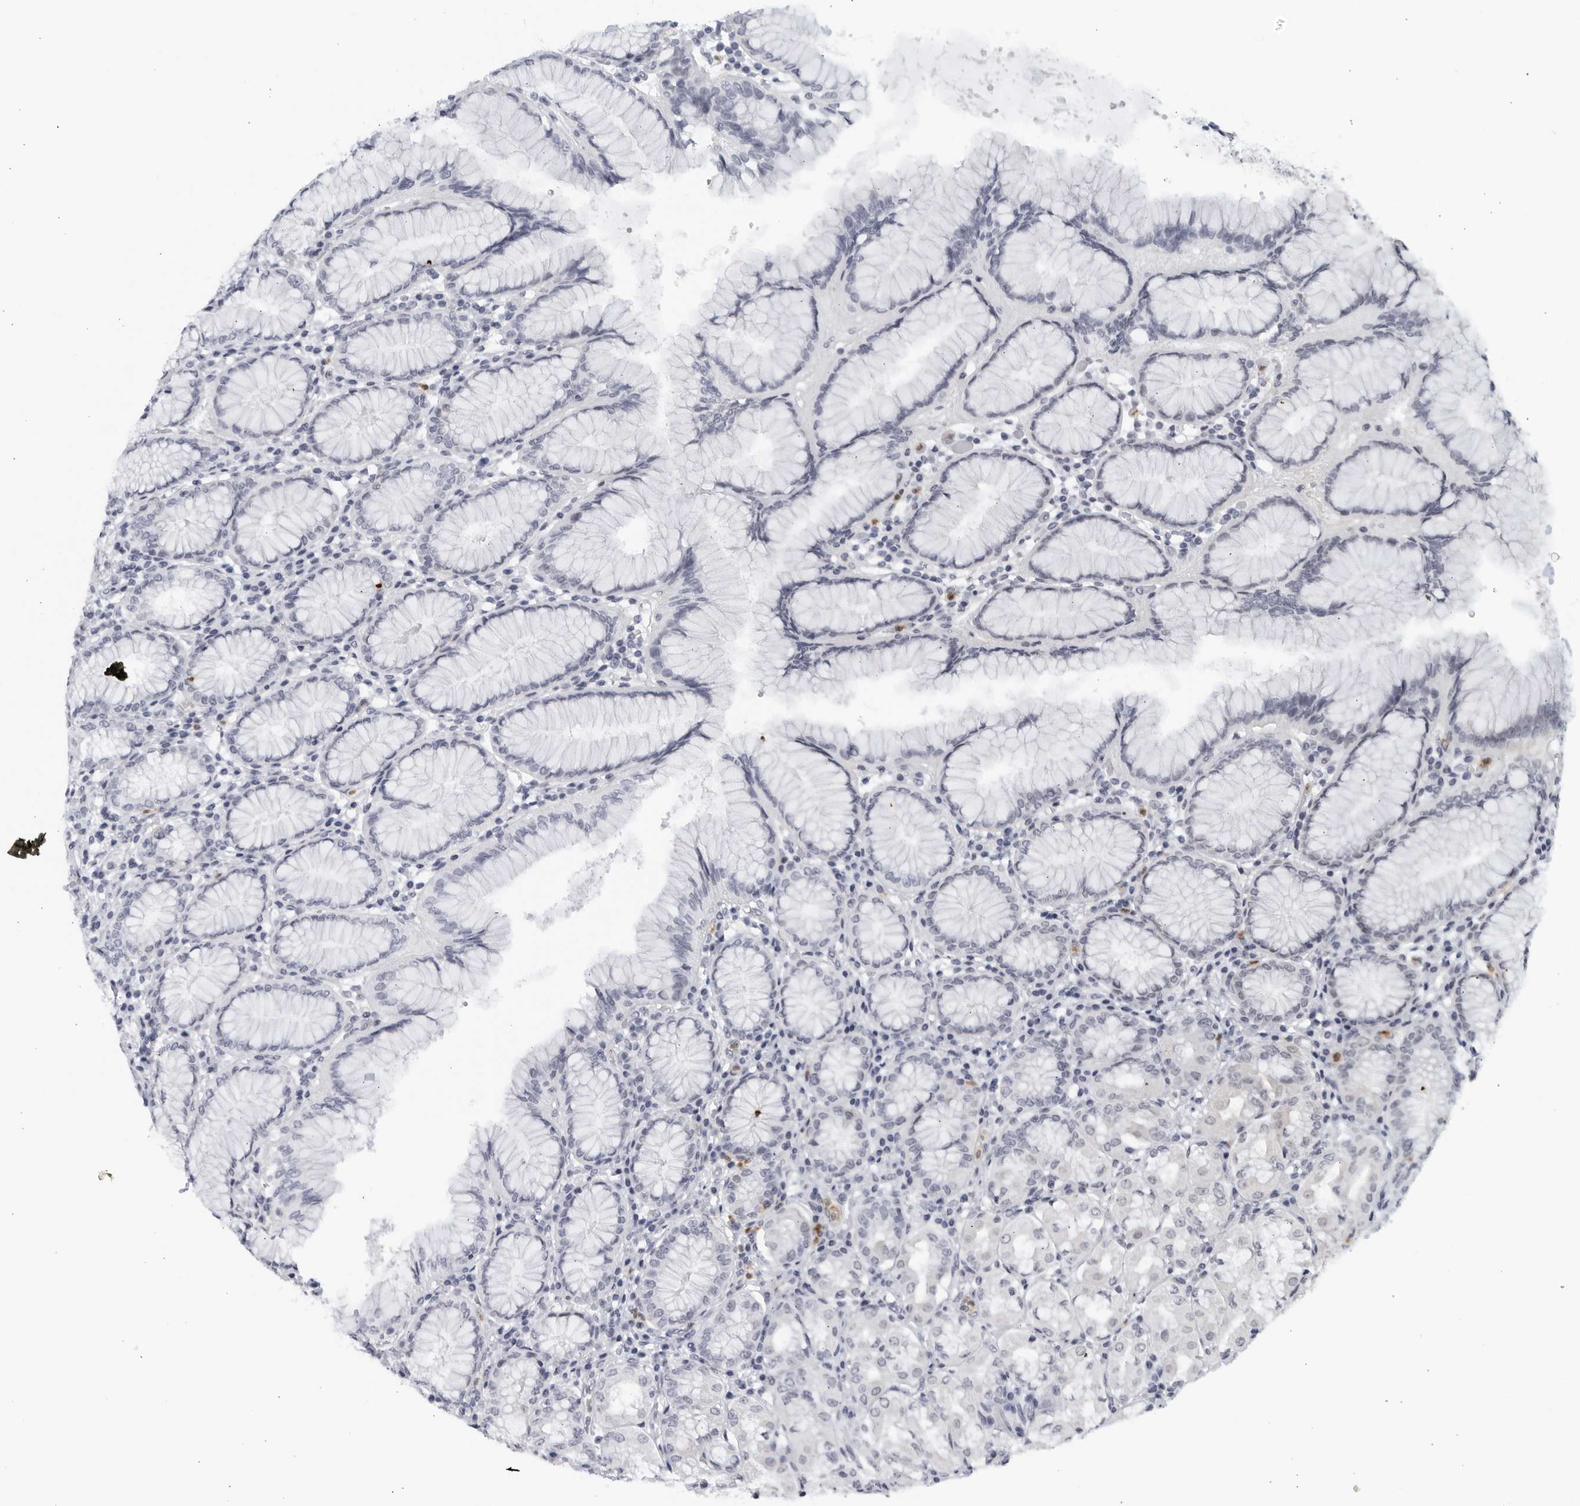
{"staining": {"intensity": "negative", "quantity": "none", "location": "none"}, "tissue": "stomach", "cell_type": "Glandular cells", "image_type": "normal", "snomed": [{"axis": "morphology", "description": "Normal tissue, NOS"}, {"axis": "topography", "description": "Stomach"}, {"axis": "topography", "description": "Stomach, lower"}], "caption": "DAB (3,3'-diaminobenzidine) immunohistochemical staining of unremarkable human stomach demonstrates no significant positivity in glandular cells.", "gene": "KLK7", "patient": {"sex": "female", "age": 56}}